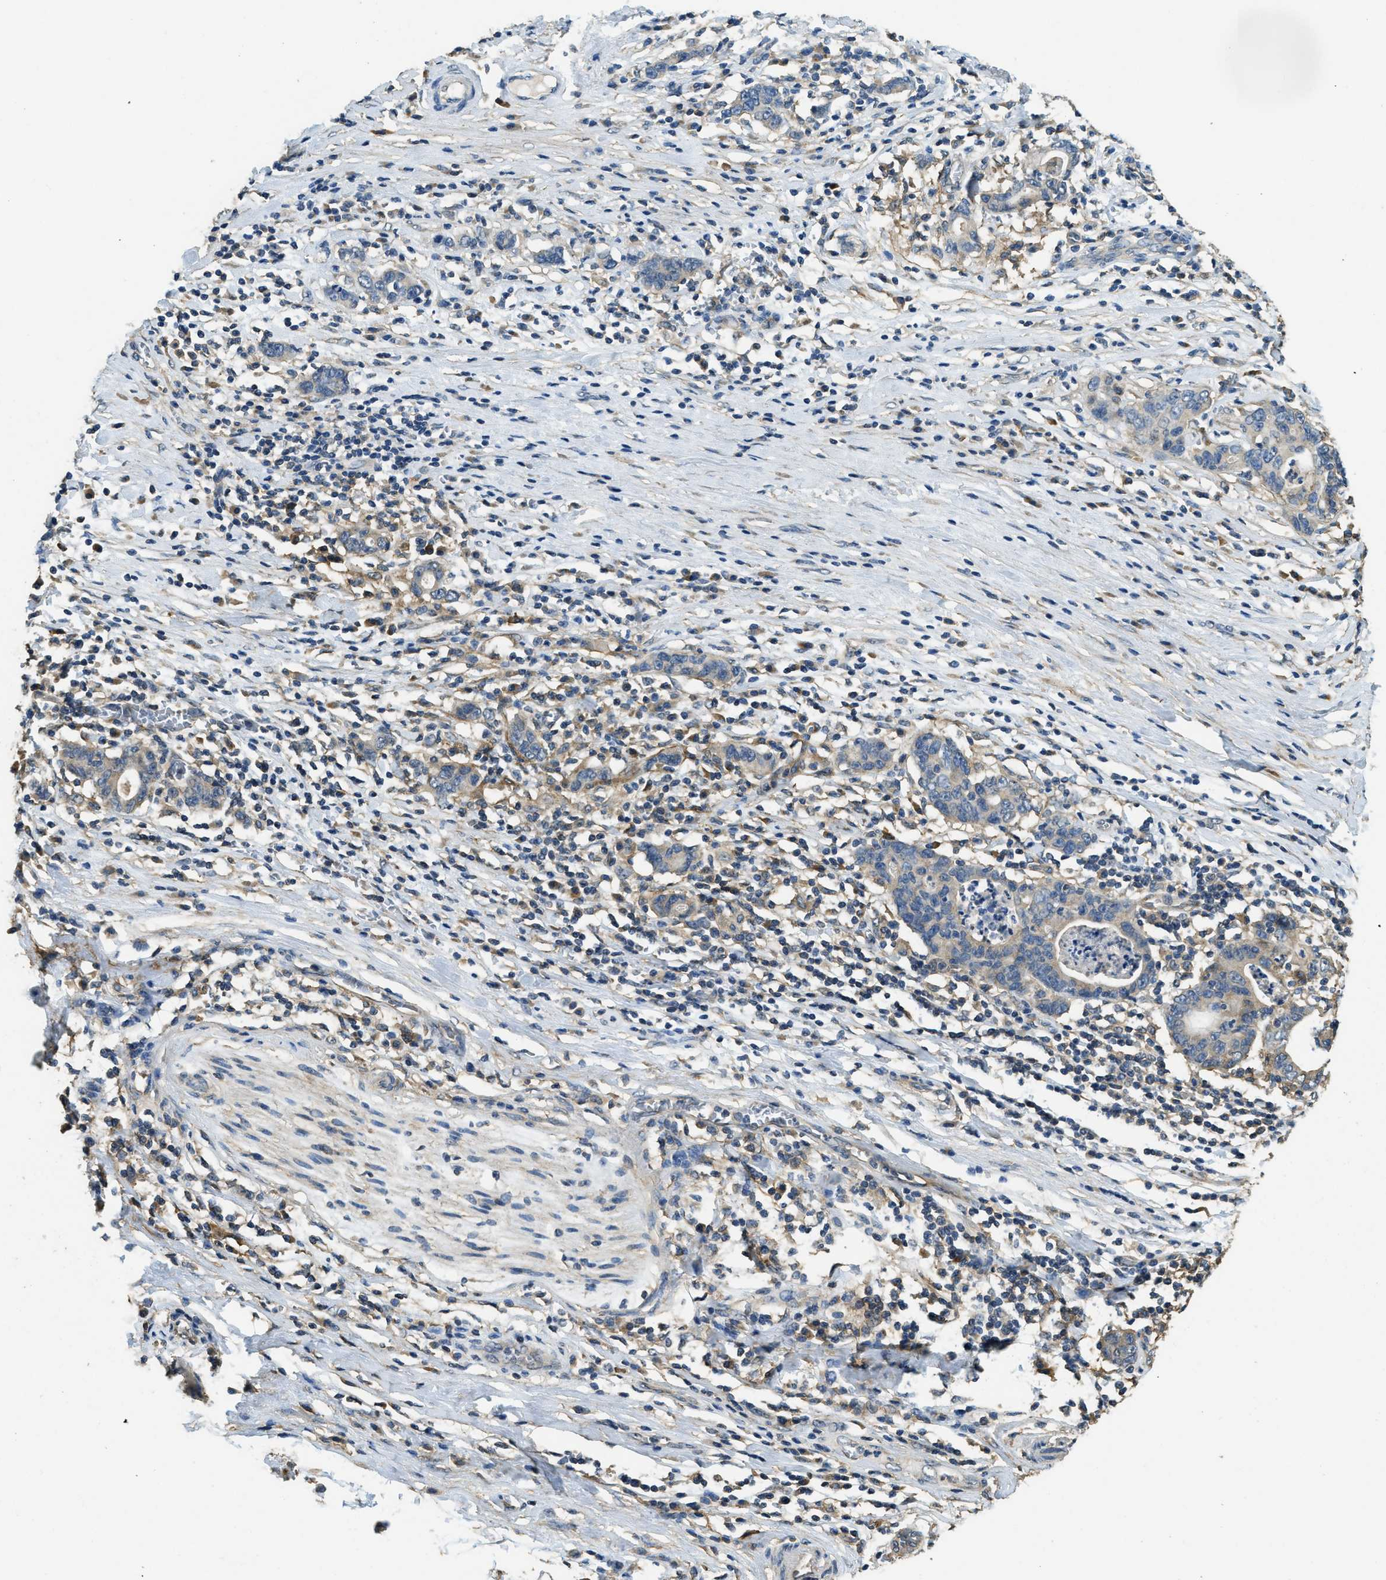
{"staining": {"intensity": "weak", "quantity": "<25%", "location": "cytoplasmic/membranous"}, "tissue": "stomach cancer", "cell_type": "Tumor cells", "image_type": "cancer", "snomed": [{"axis": "morphology", "description": "Adenocarcinoma, NOS"}, {"axis": "topography", "description": "Stomach, lower"}], "caption": "The micrograph demonstrates no staining of tumor cells in stomach cancer.", "gene": "CD276", "patient": {"sex": "female", "age": 72}}